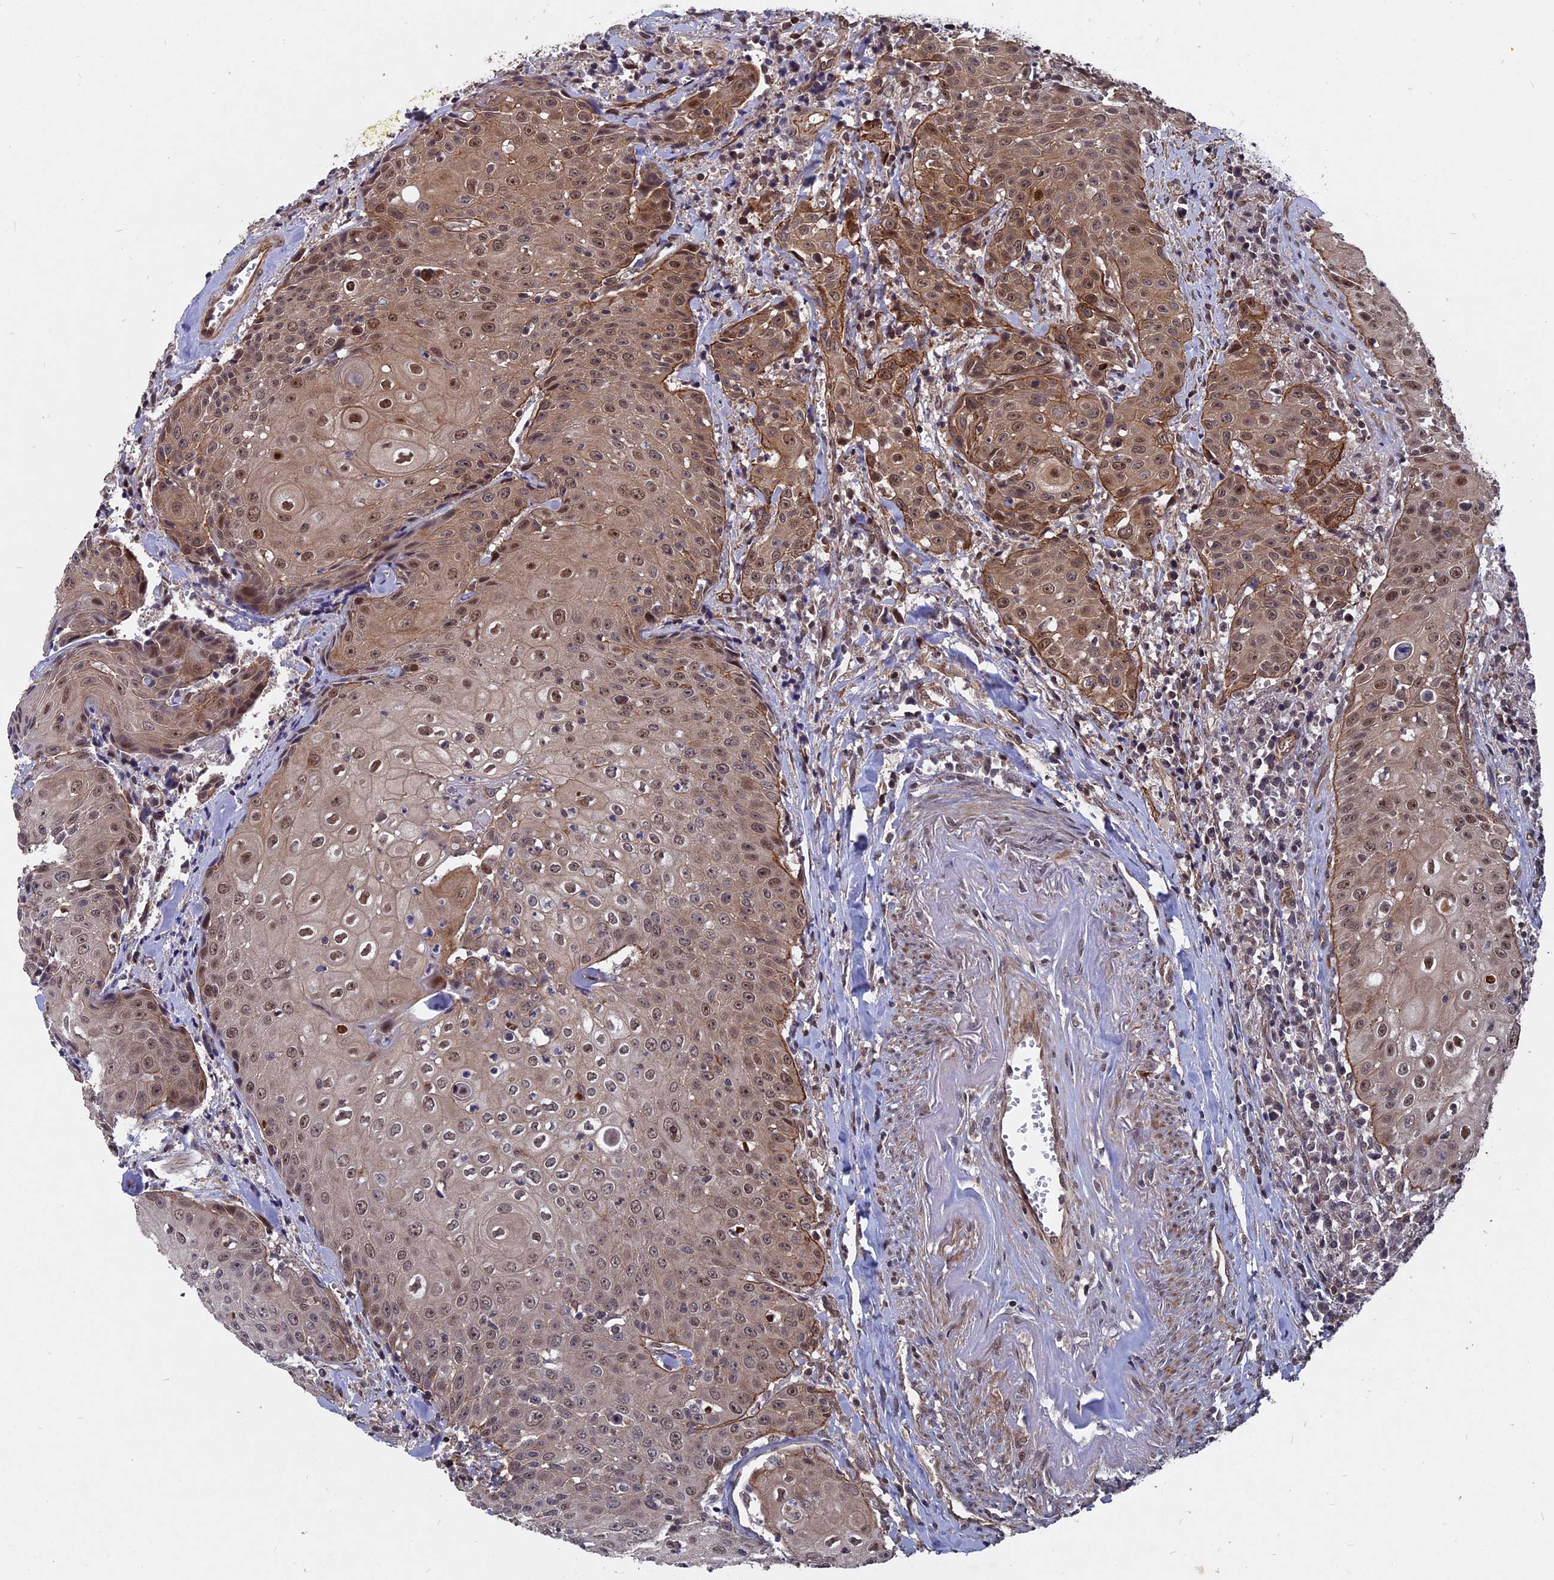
{"staining": {"intensity": "moderate", "quantity": ">75%", "location": "cytoplasmic/membranous,nuclear"}, "tissue": "head and neck cancer", "cell_type": "Tumor cells", "image_type": "cancer", "snomed": [{"axis": "morphology", "description": "Squamous cell carcinoma, NOS"}, {"axis": "topography", "description": "Oral tissue"}, {"axis": "topography", "description": "Head-Neck"}], "caption": "A brown stain shows moderate cytoplasmic/membranous and nuclear expression of a protein in squamous cell carcinoma (head and neck) tumor cells.", "gene": "NOSIP", "patient": {"sex": "female", "age": 82}}